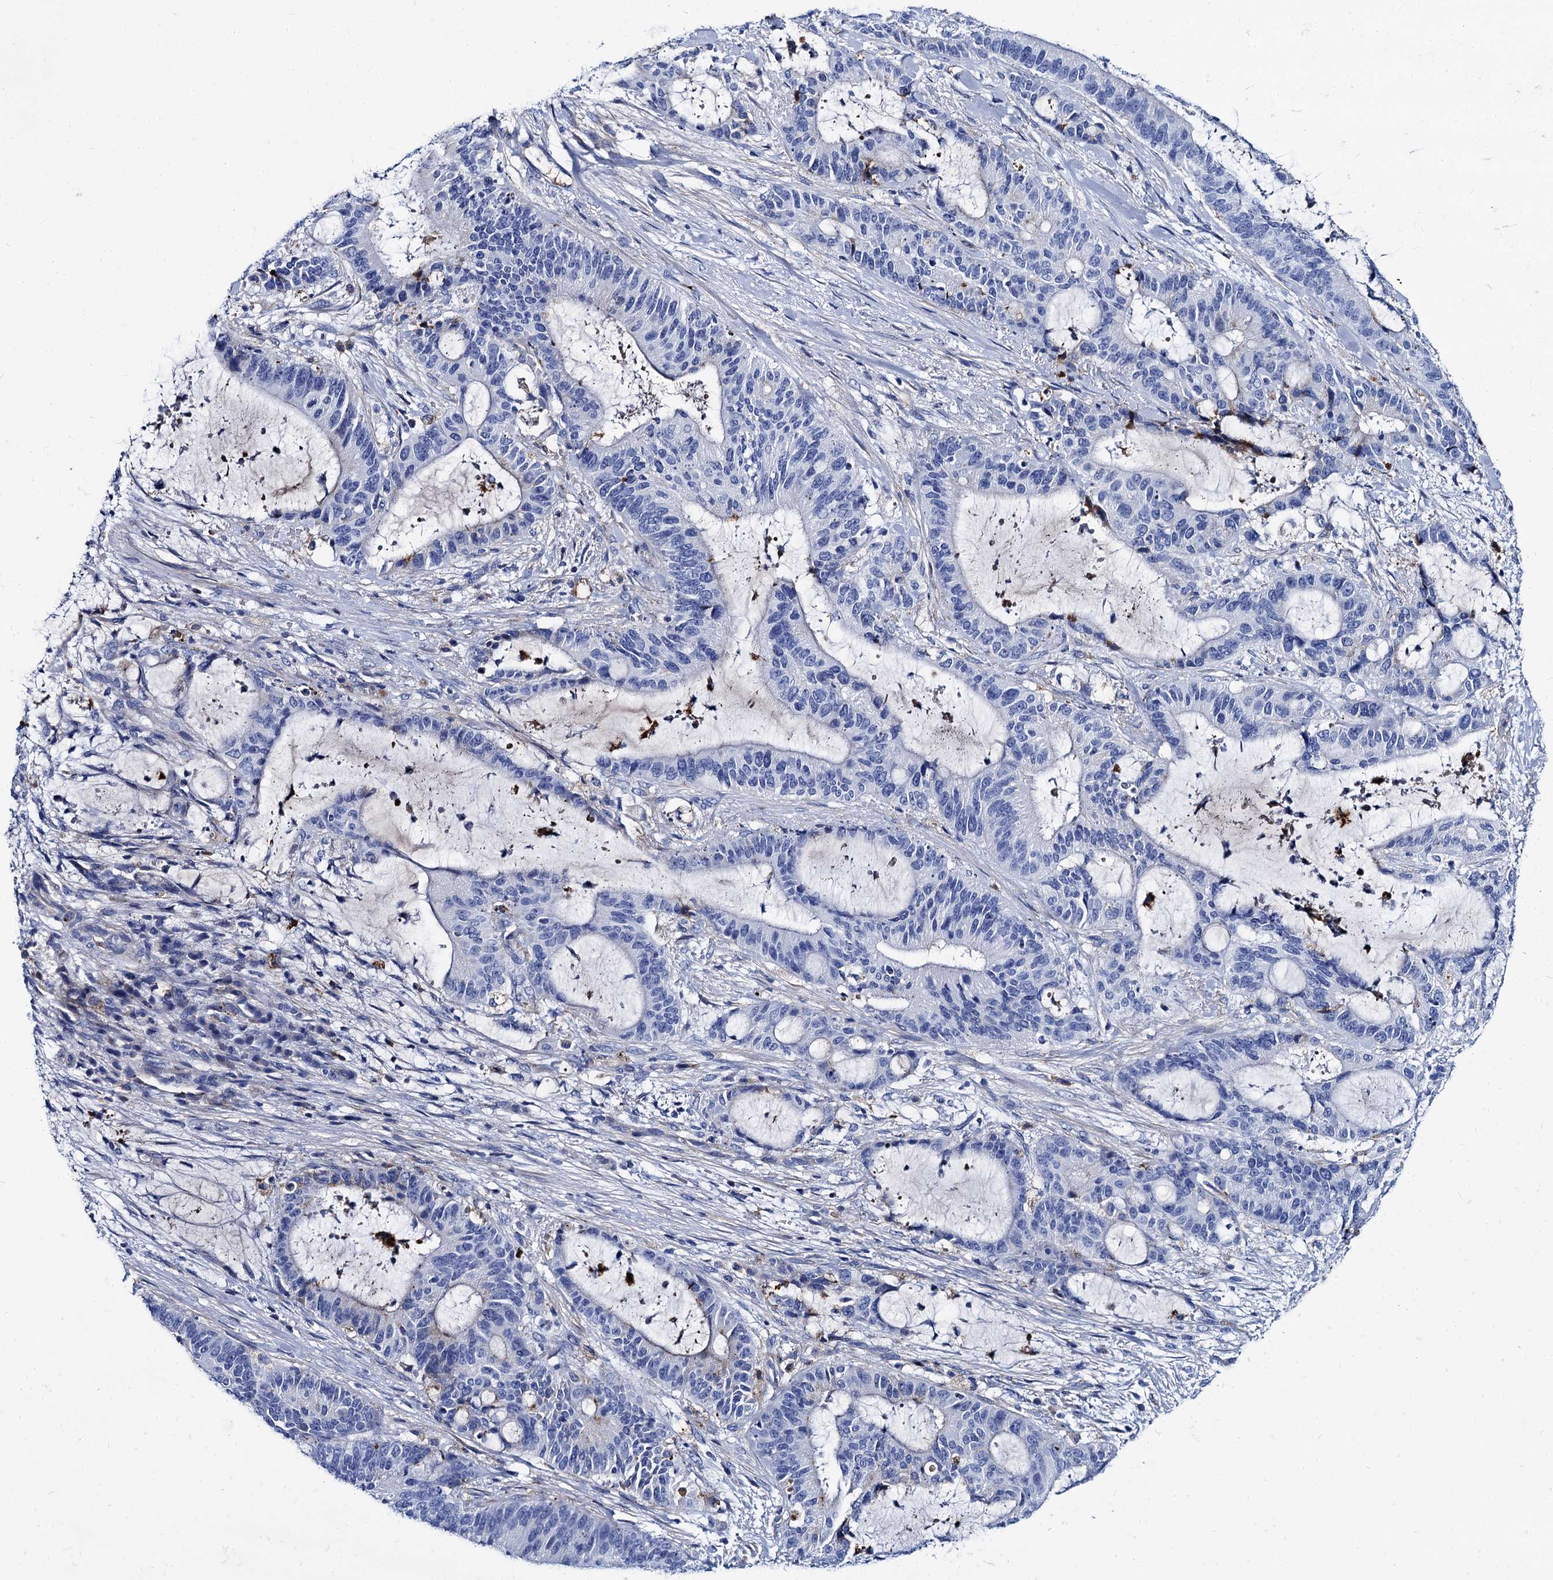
{"staining": {"intensity": "negative", "quantity": "none", "location": "none"}, "tissue": "liver cancer", "cell_type": "Tumor cells", "image_type": "cancer", "snomed": [{"axis": "morphology", "description": "Normal tissue, NOS"}, {"axis": "morphology", "description": "Cholangiocarcinoma"}, {"axis": "topography", "description": "Liver"}, {"axis": "topography", "description": "Peripheral nerve tissue"}], "caption": "DAB (3,3'-diaminobenzidine) immunohistochemical staining of human liver cancer demonstrates no significant expression in tumor cells.", "gene": "APOD", "patient": {"sex": "female", "age": 73}}